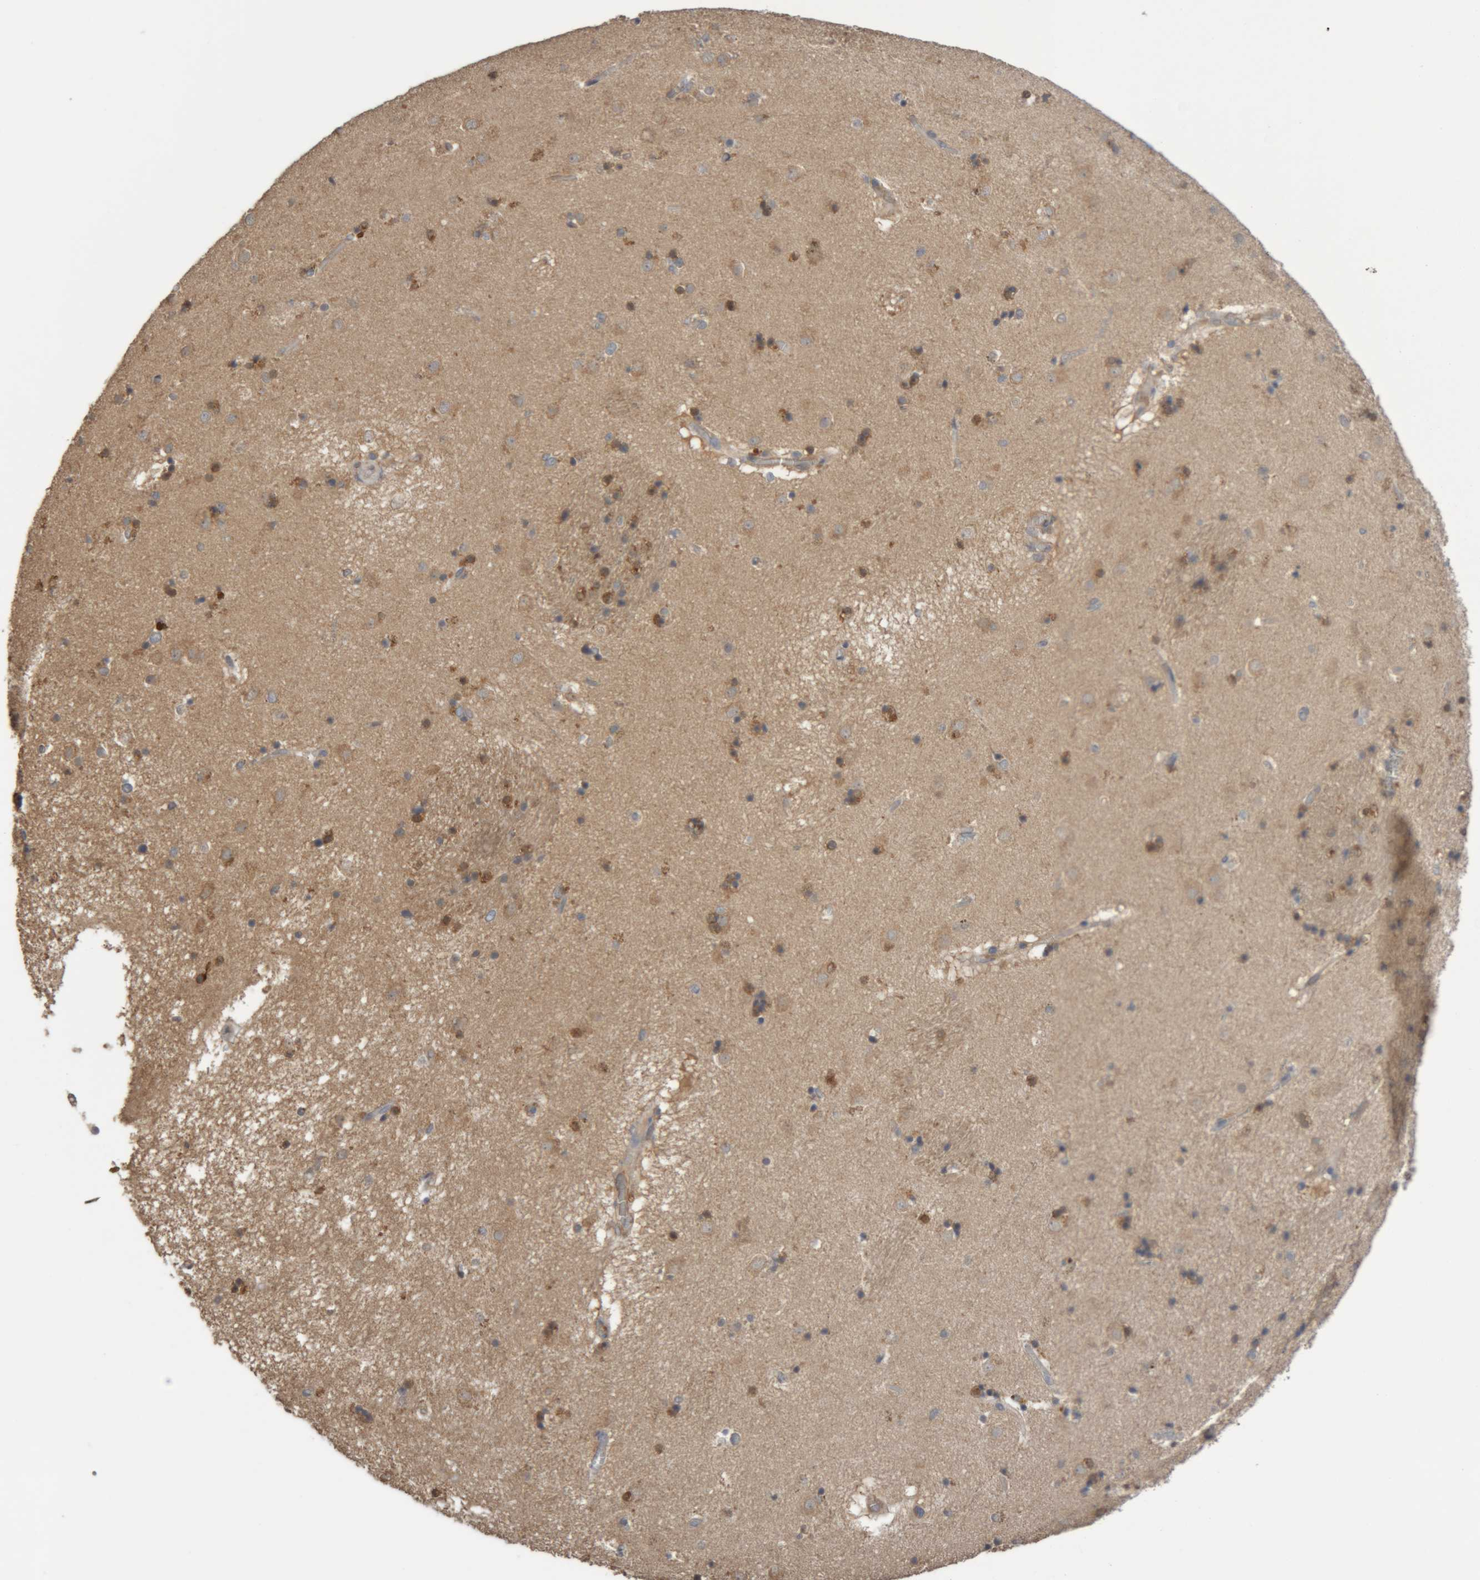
{"staining": {"intensity": "moderate", "quantity": "<25%", "location": "cytoplasmic/membranous"}, "tissue": "caudate", "cell_type": "Glial cells", "image_type": "normal", "snomed": [{"axis": "morphology", "description": "Normal tissue, NOS"}, {"axis": "topography", "description": "Lateral ventricle wall"}], "caption": "An immunohistochemistry micrograph of unremarkable tissue is shown. Protein staining in brown shows moderate cytoplasmic/membranous positivity in caudate within glial cells. The protein is stained brown, and the nuclei are stained in blue (DAB IHC with brightfield microscopy, high magnification).", "gene": "TMED7", "patient": {"sex": "male", "age": 70}}